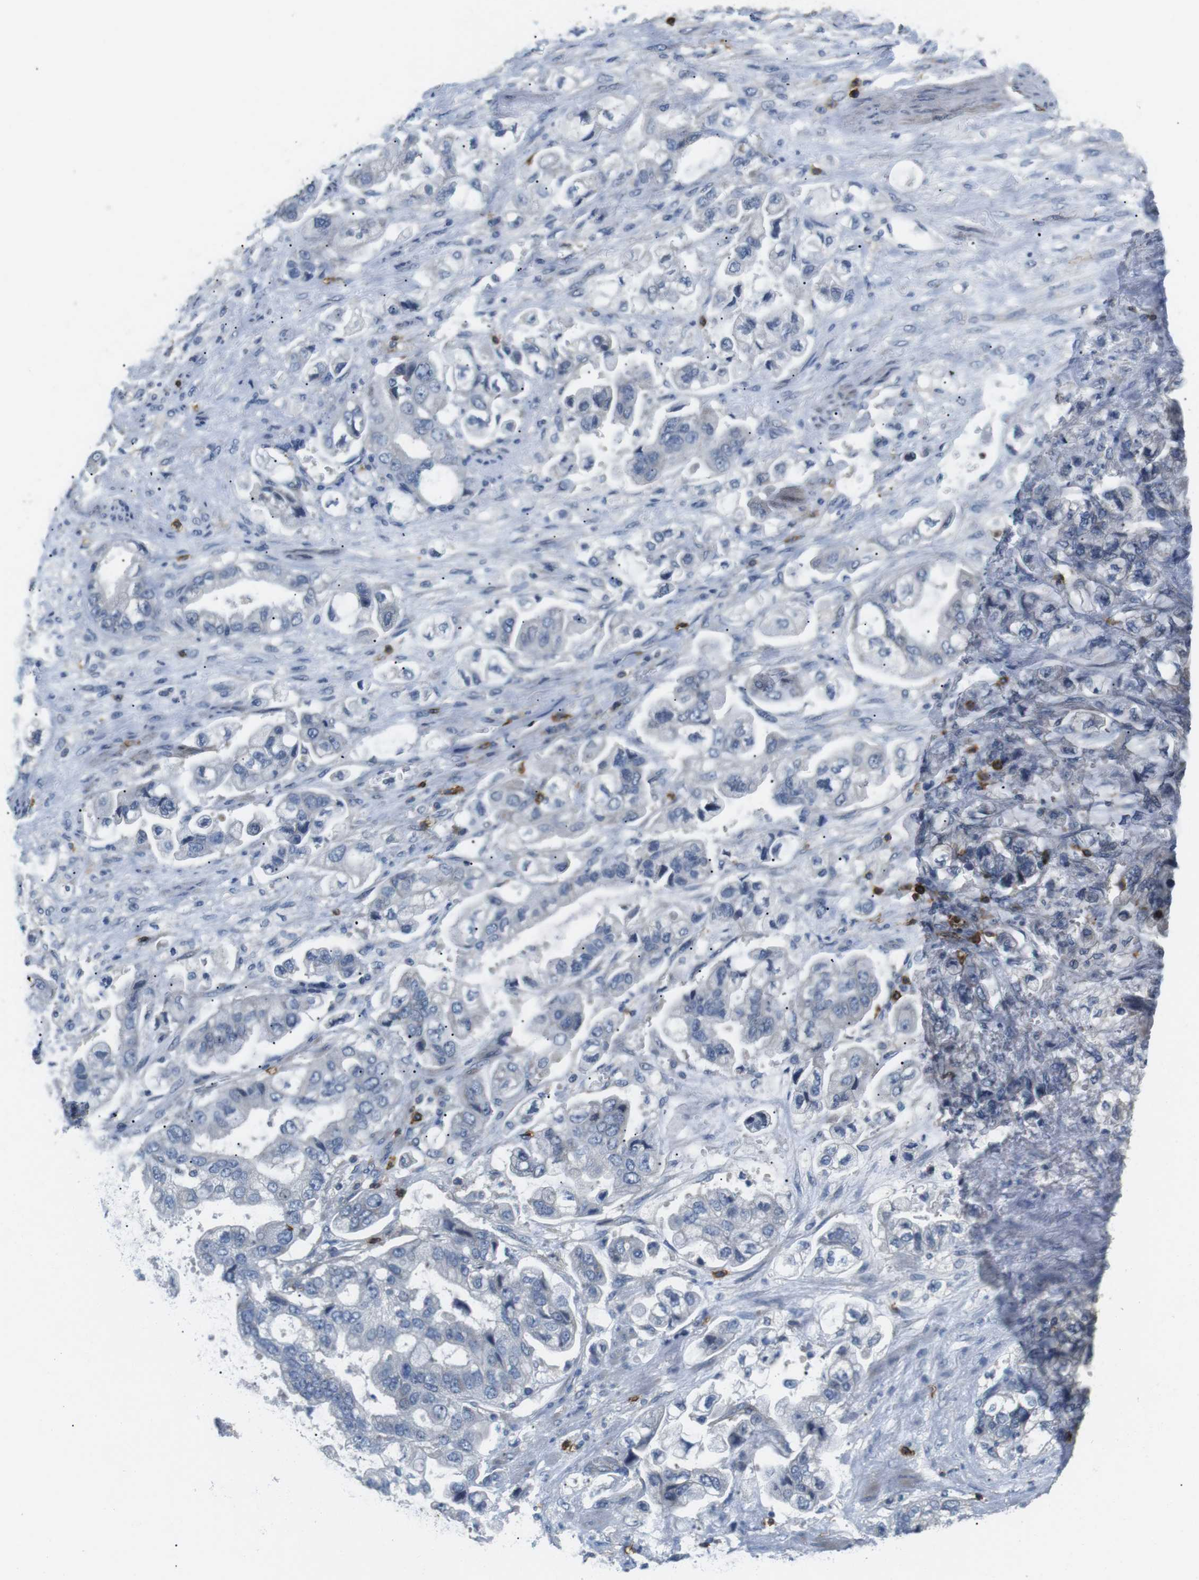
{"staining": {"intensity": "negative", "quantity": "none", "location": "none"}, "tissue": "stomach cancer", "cell_type": "Tumor cells", "image_type": "cancer", "snomed": [{"axis": "morphology", "description": "Normal tissue, NOS"}, {"axis": "morphology", "description": "Adenocarcinoma, NOS"}, {"axis": "topography", "description": "Stomach"}], "caption": "IHC of stomach cancer (adenocarcinoma) displays no staining in tumor cells.", "gene": "CD6", "patient": {"sex": "male", "age": 62}}